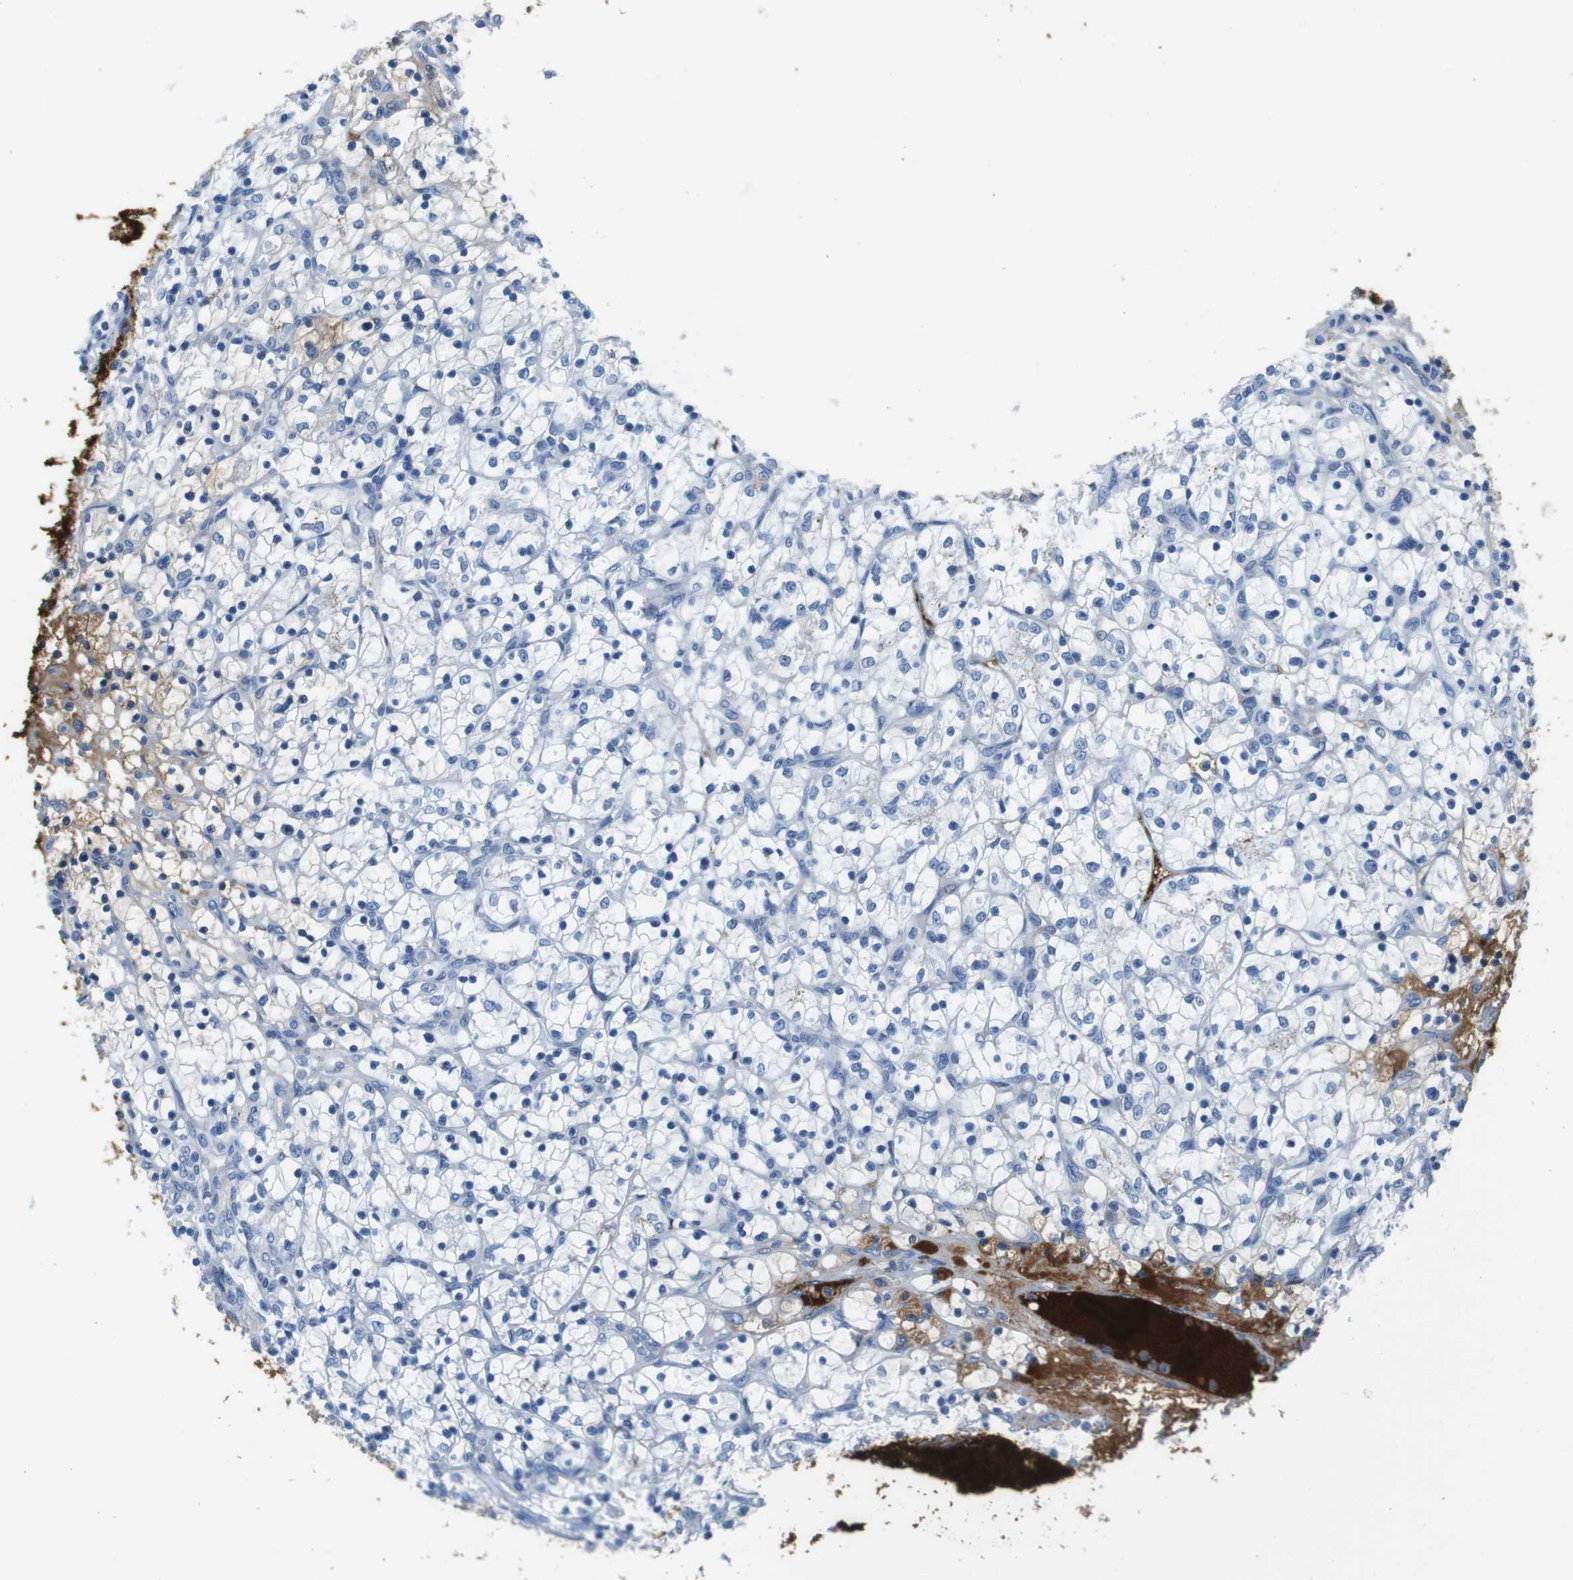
{"staining": {"intensity": "negative", "quantity": "none", "location": "none"}, "tissue": "renal cancer", "cell_type": "Tumor cells", "image_type": "cancer", "snomed": [{"axis": "morphology", "description": "Adenocarcinoma, NOS"}, {"axis": "topography", "description": "Kidney"}], "caption": "Tumor cells are negative for protein expression in human renal cancer (adenocarcinoma).", "gene": "IGKC", "patient": {"sex": "female", "age": 69}}